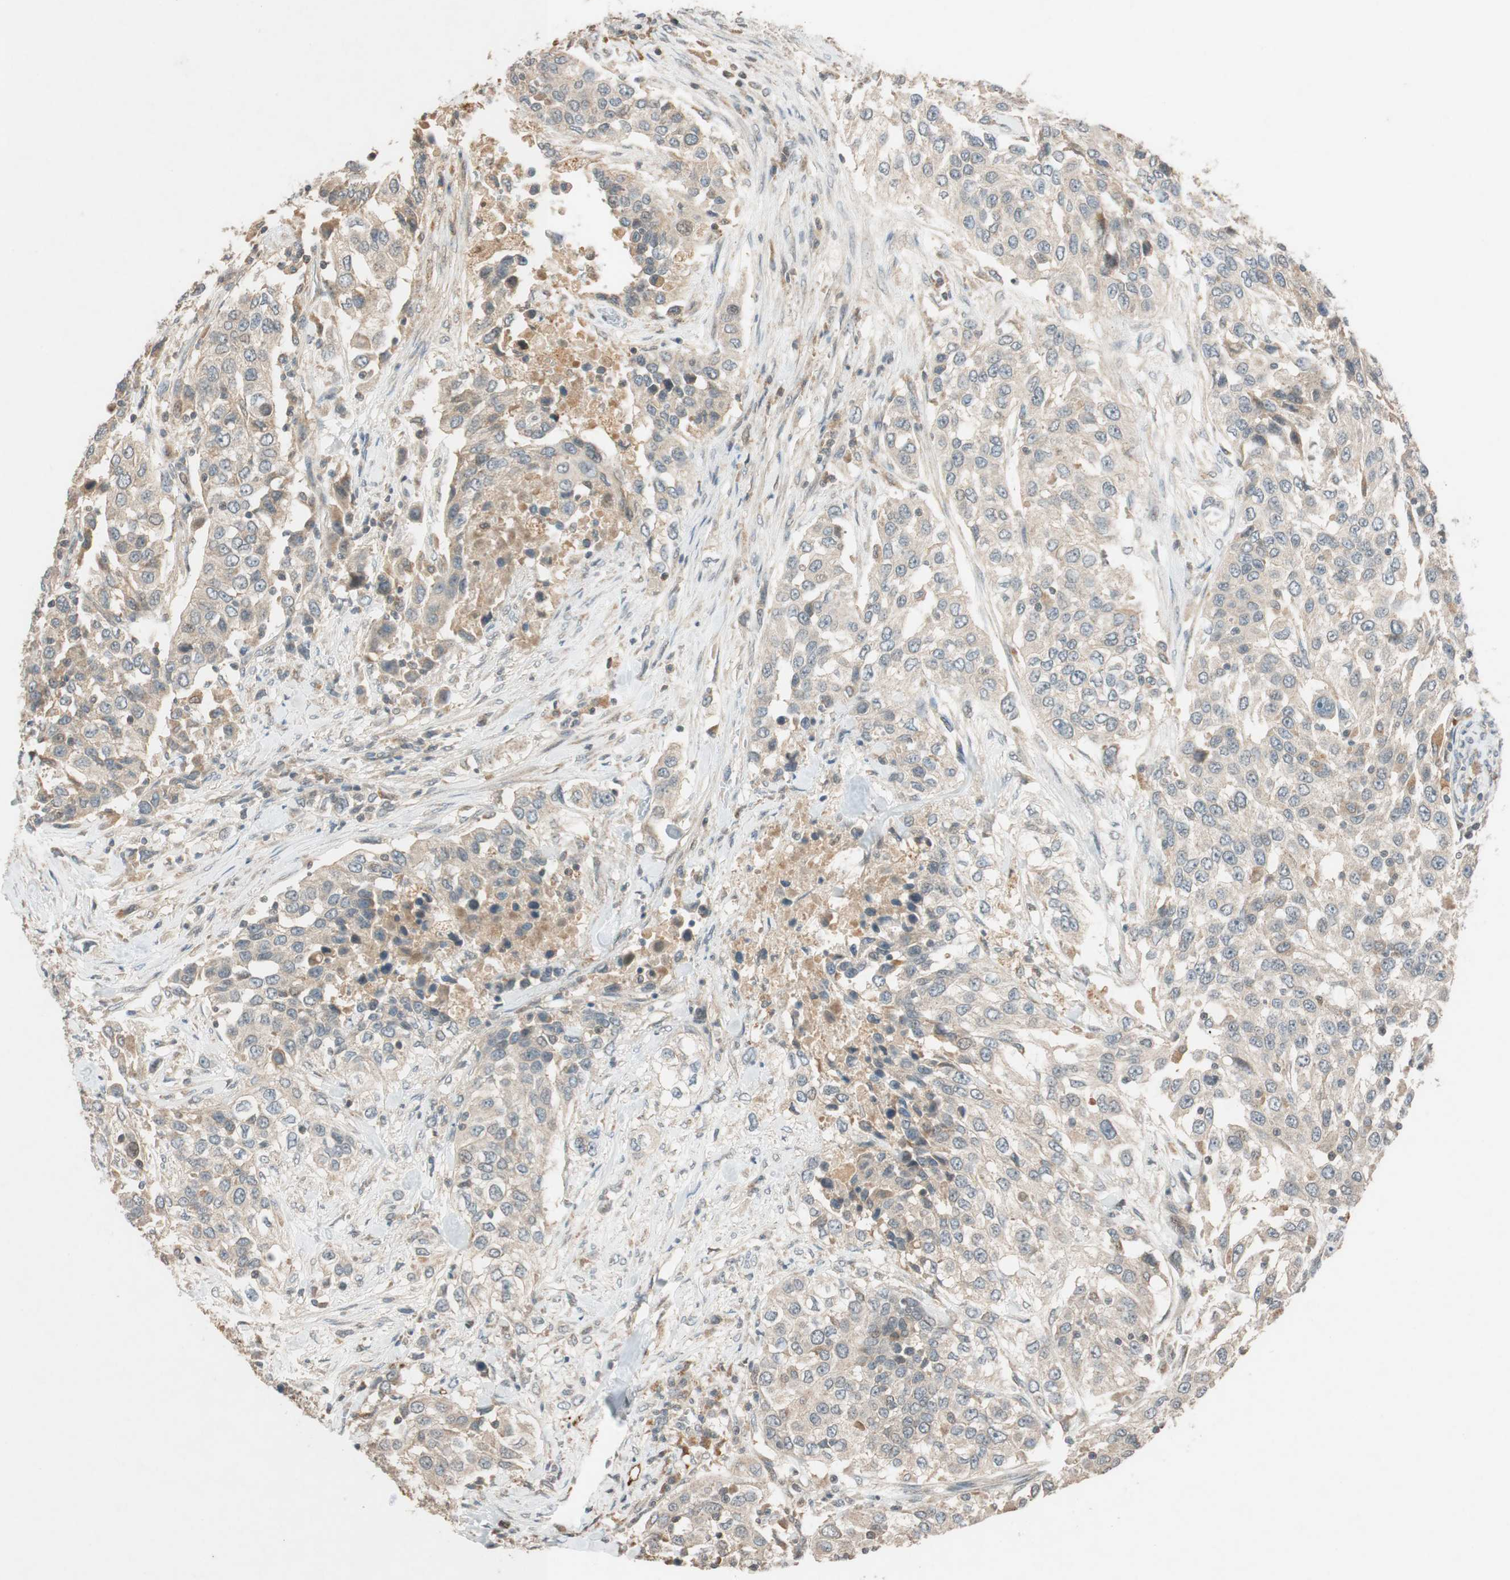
{"staining": {"intensity": "weak", "quantity": ">75%", "location": "cytoplasmic/membranous"}, "tissue": "urothelial cancer", "cell_type": "Tumor cells", "image_type": "cancer", "snomed": [{"axis": "morphology", "description": "Urothelial carcinoma, High grade"}, {"axis": "topography", "description": "Urinary bladder"}], "caption": "Immunohistochemistry of human high-grade urothelial carcinoma exhibits low levels of weak cytoplasmic/membranous expression in about >75% of tumor cells.", "gene": "GLB1", "patient": {"sex": "female", "age": 80}}